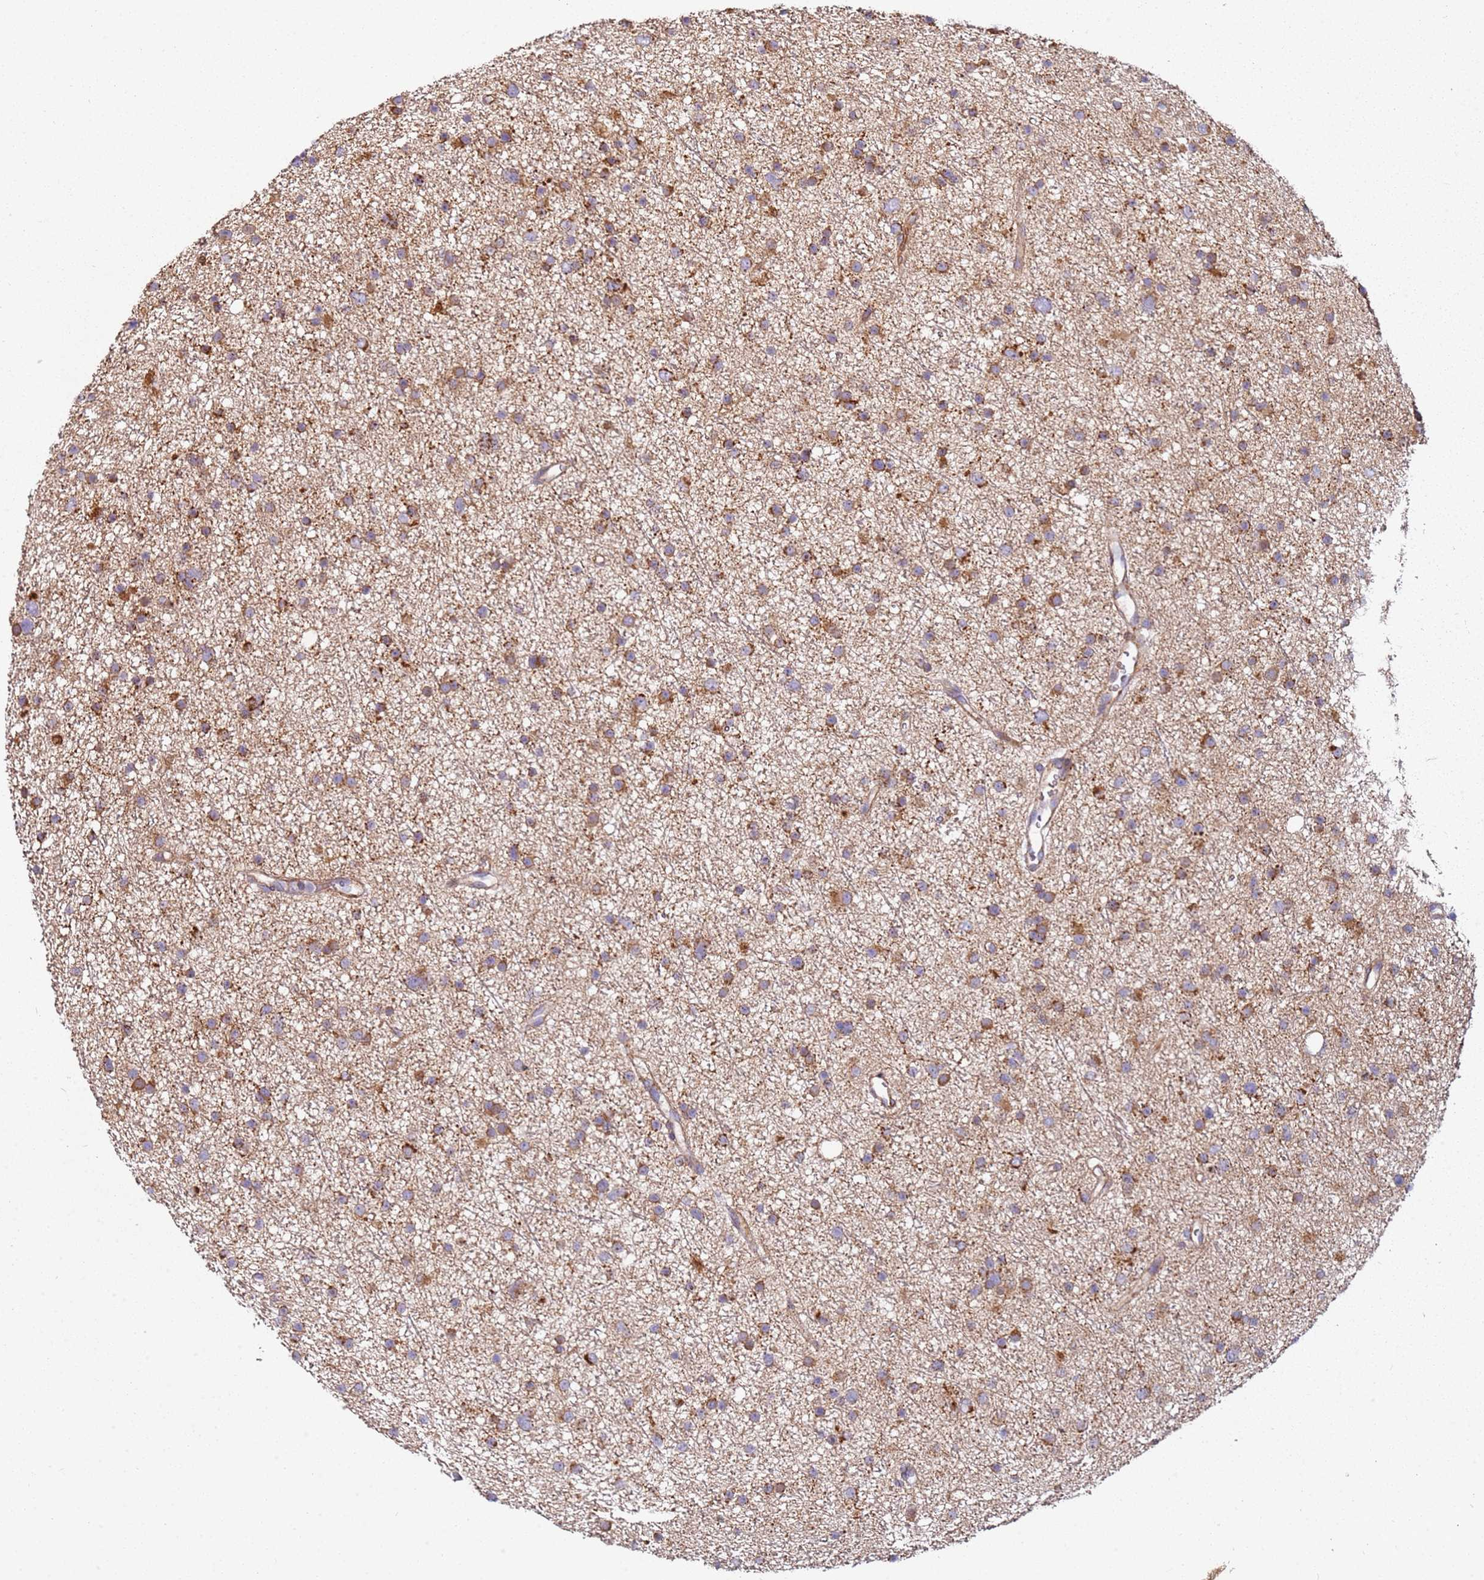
{"staining": {"intensity": "moderate", "quantity": ">75%", "location": "cytoplasmic/membranous"}, "tissue": "glioma", "cell_type": "Tumor cells", "image_type": "cancer", "snomed": [{"axis": "morphology", "description": "Glioma, malignant, Low grade"}, {"axis": "topography", "description": "Cerebral cortex"}], "caption": "IHC image of glioma stained for a protein (brown), which shows medium levels of moderate cytoplasmic/membranous expression in approximately >75% of tumor cells.", "gene": "ALS2", "patient": {"sex": "female", "age": 39}}